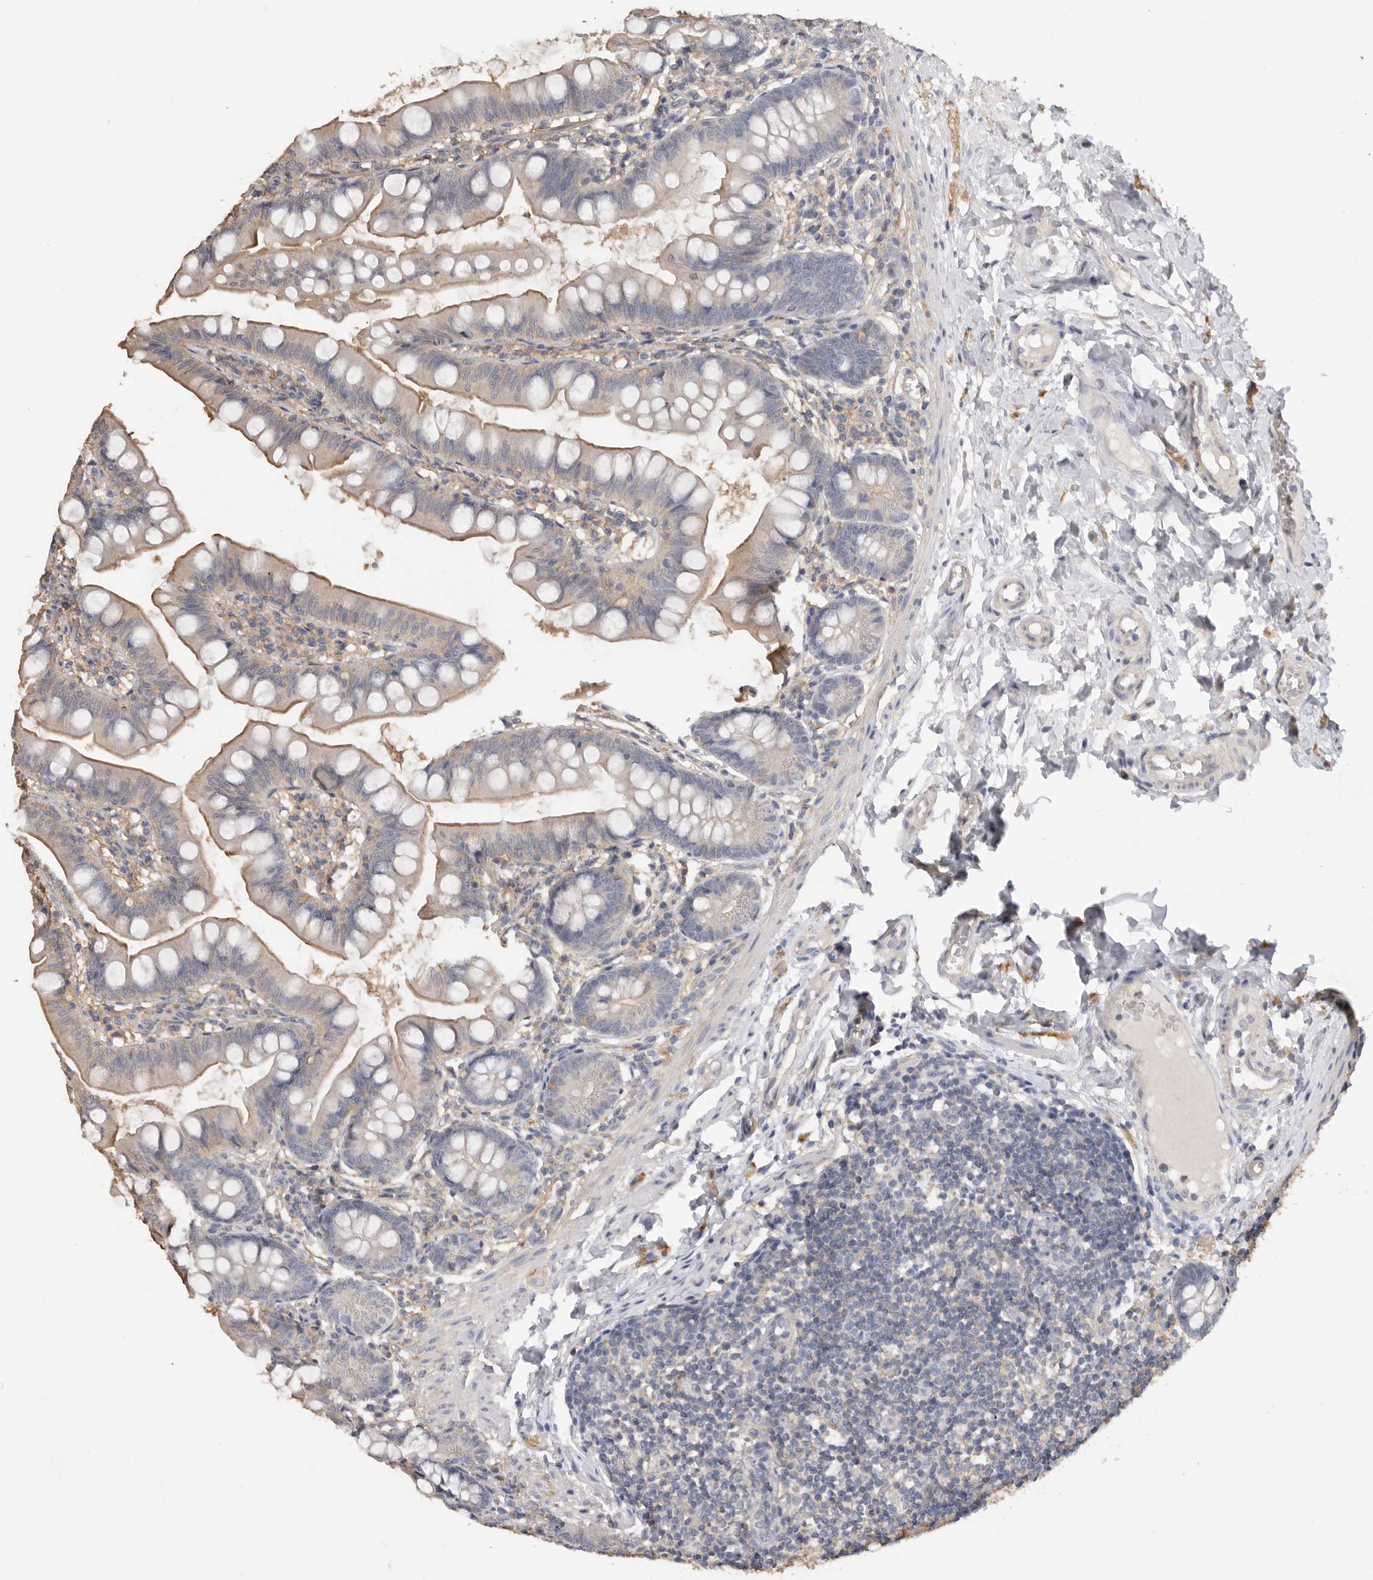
{"staining": {"intensity": "weak", "quantity": "25%-75%", "location": "cytoplasmic/membranous"}, "tissue": "small intestine", "cell_type": "Glandular cells", "image_type": "normal", "snomed": [{"axis": "morphology", "description": "Normal tissue, NOS"}, {"axis": "topography", "description": "Small intestine"}], "caption": "A micrograph of human small intestine stained for a protein demonstrates weak cytoplasmic/membranous brown staining in glandular cells. (Brightfield microscopy of DAB IHC at high magnification).", "gene": "WDTC1", "patient": {"sex": "male", "age": 7}}